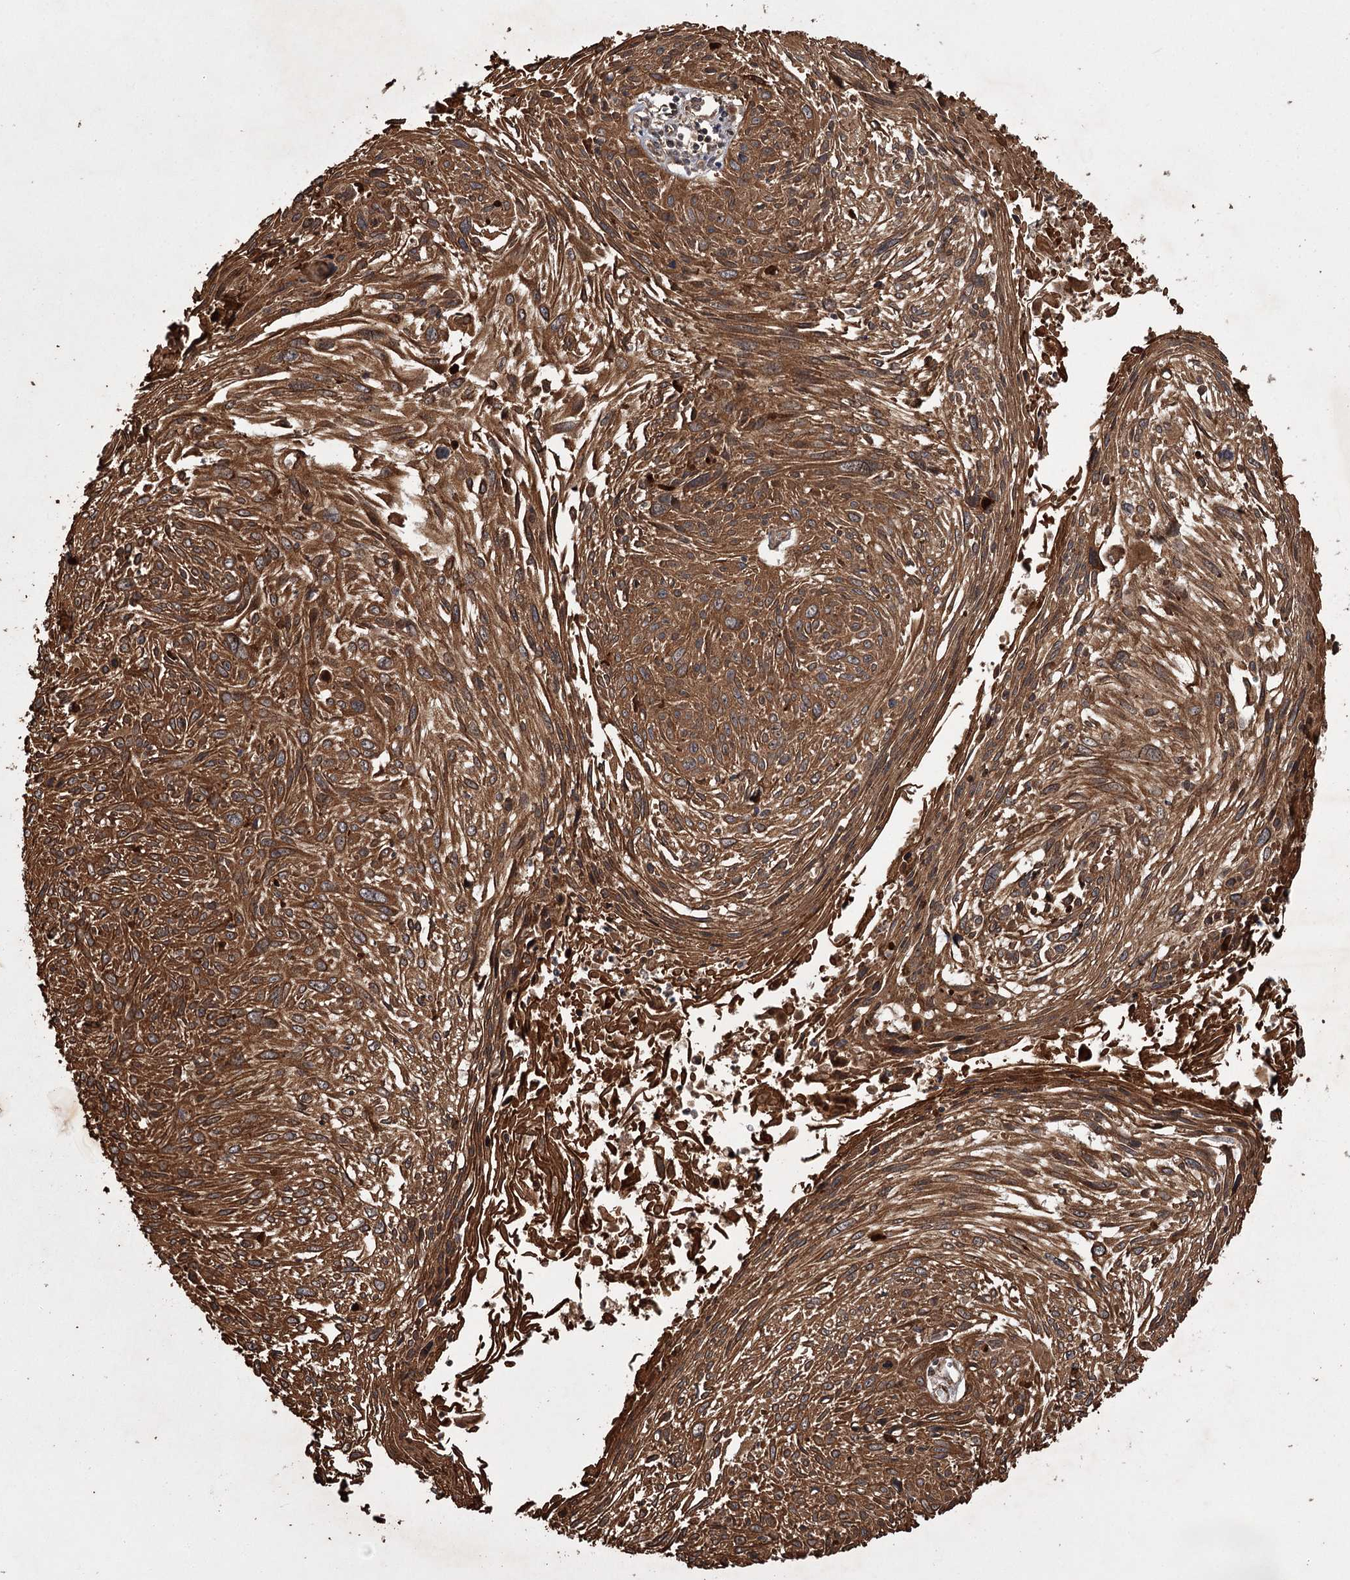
{"staining": {"intensity": "strong", "quantity": ">75%", "location": "cytoplasmic/membranous"}, "tissue": "cervical cancer", "cell_type": "Tumor cells", "image_type": "cancer", "snomed": [{"axis": "morphology", "description": "Squamous cell carcinoma, NOS"}, {"axis": "topography", "description": "Cervix"}], "caption": "This image exhibits immunohistochemistry (IHC) staining of cervical squamous cell carcinoma, with high strong cytoplasmic/membranous staining in approximately >75% of tumor cells.", "gene": "RPAP3", "patient": {"sex": "female", "age": 51}}